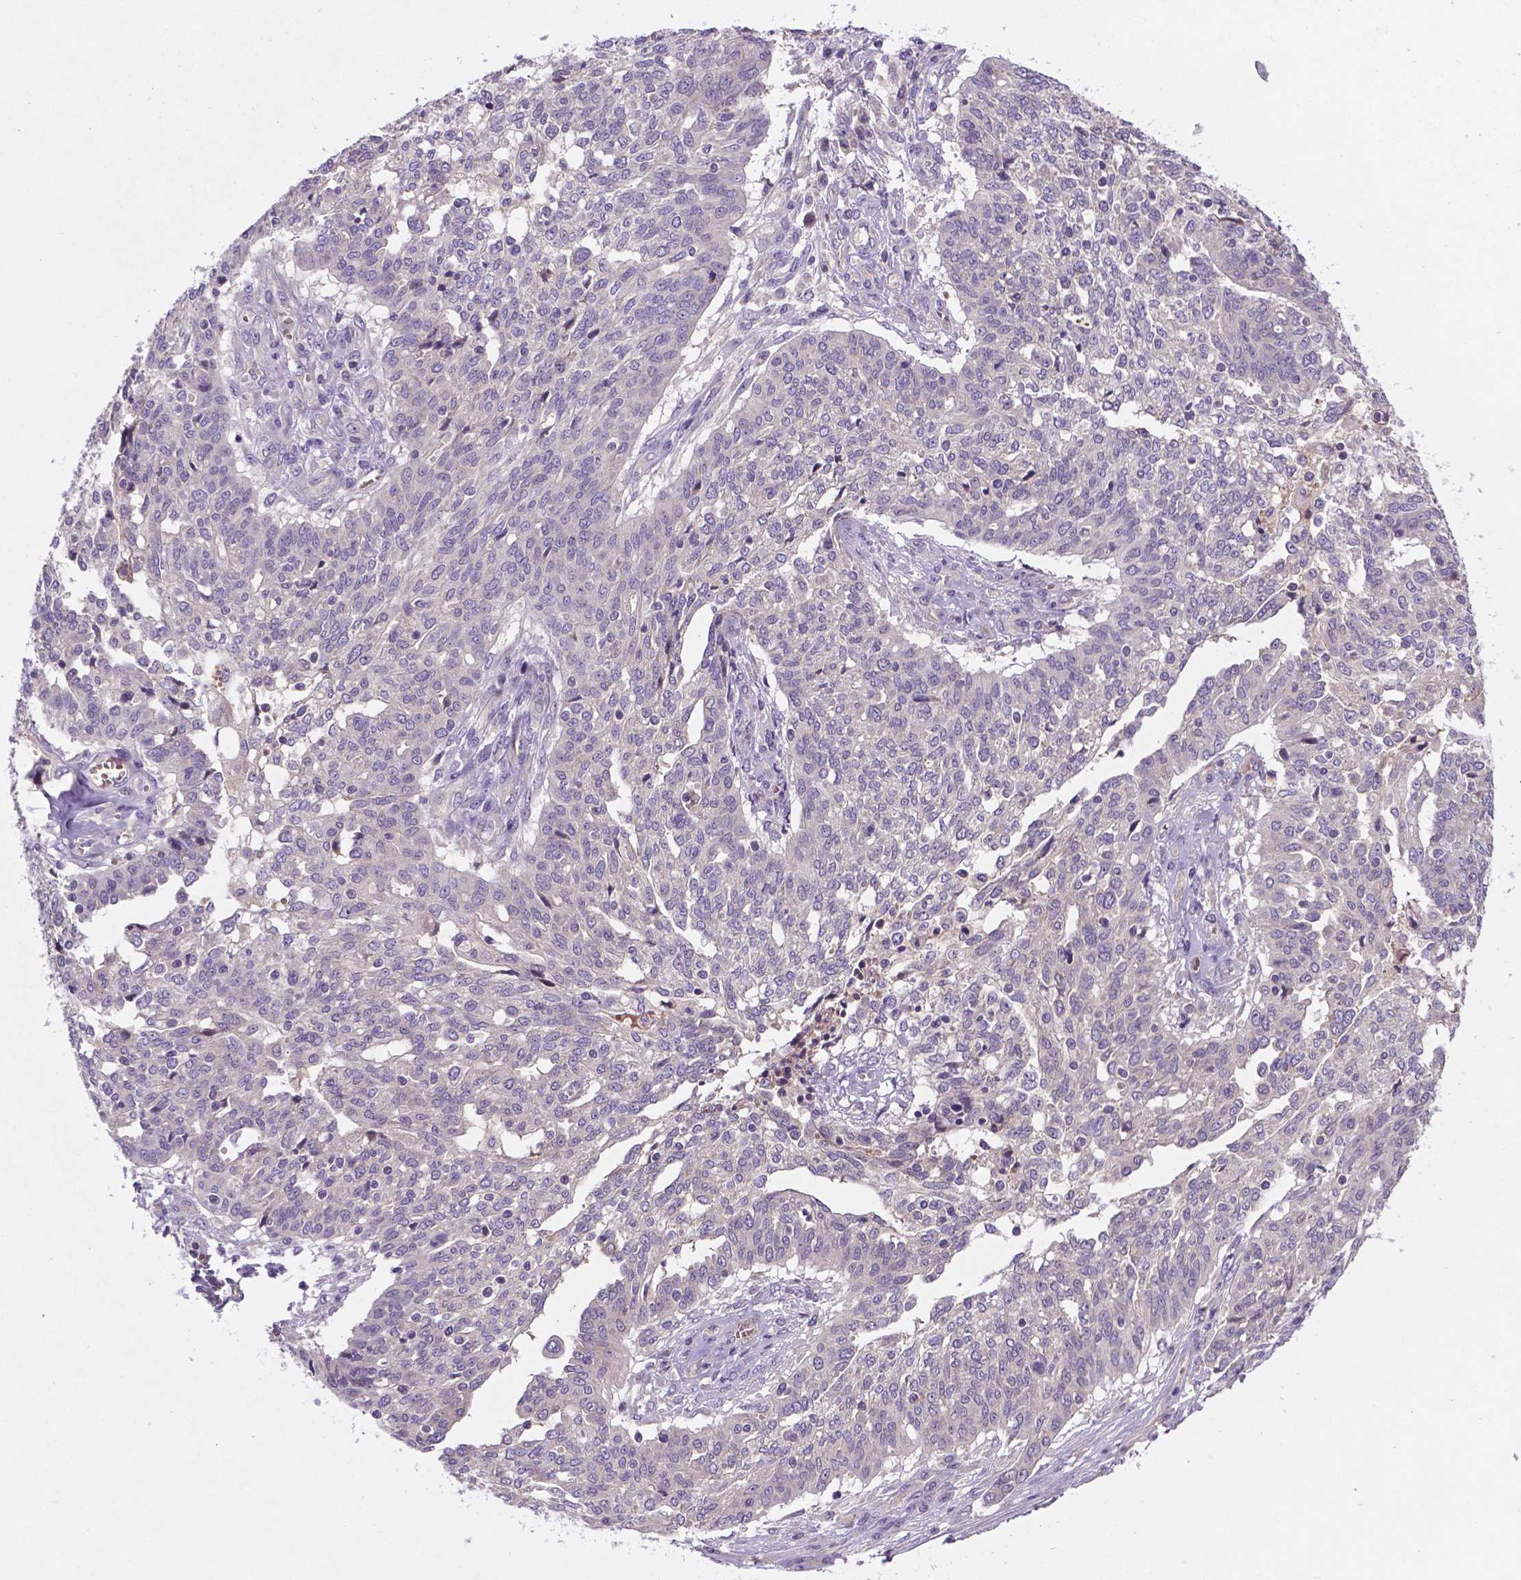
{"staining": {"intensity": "negative", "quantity": "none", "location": "none"}, "tissue": "ovarian cancer", "cell_type": "Tumor cells", "image_type": "cancer", "snomed": [{"axis": "morphology", "description": "Cystadenocarcinoma, serous, NOS"}, {"axis": "topography", "description": "Ovary"}], "caption": "This is an immunohistochemistry (IHC) image of serous cystadenocarcinoma (ovarian). There is no expression in tumor cells.", "gene": "TM4SF20", "patient": {"sex": "female", "age": 67}}